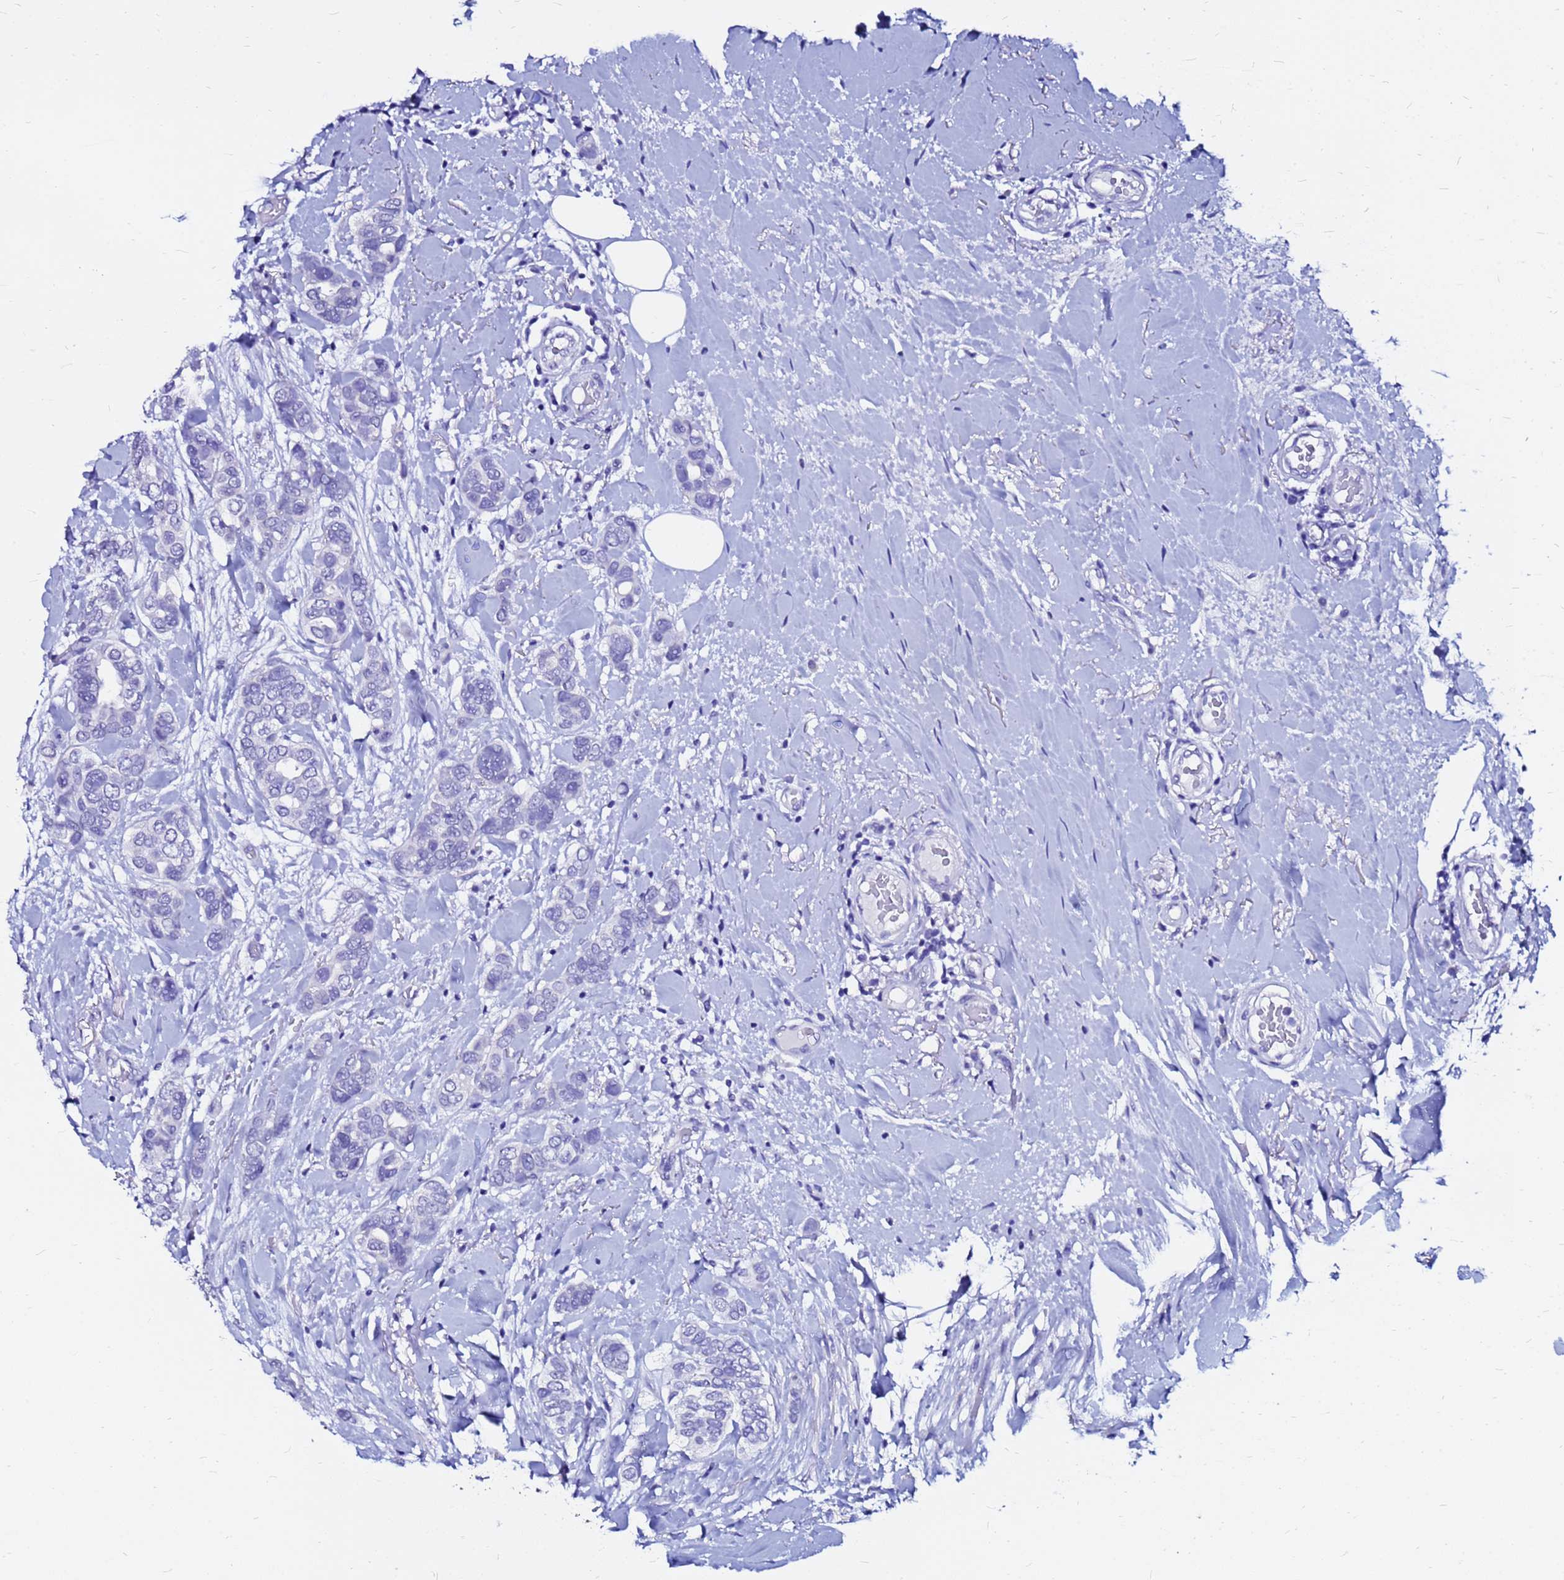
{"staining": {"intensity": "negative", "quantity": "none", "location": "none"}, "tissue": "breast cancer", "cell_type": "Tumor cells", "image_type": "cancer", "snomed": [{"axis": "morphology", "description": "Lobular carcinoma"}, {"axis": "topography", "description": "Breast"}], "caption": "Photomicrograph shows no significant protein expression in tumor cells of lobular carcinoma (breast).", "gene": "PPP1R14C", "patient": {"sex": "female", "age": 51}}